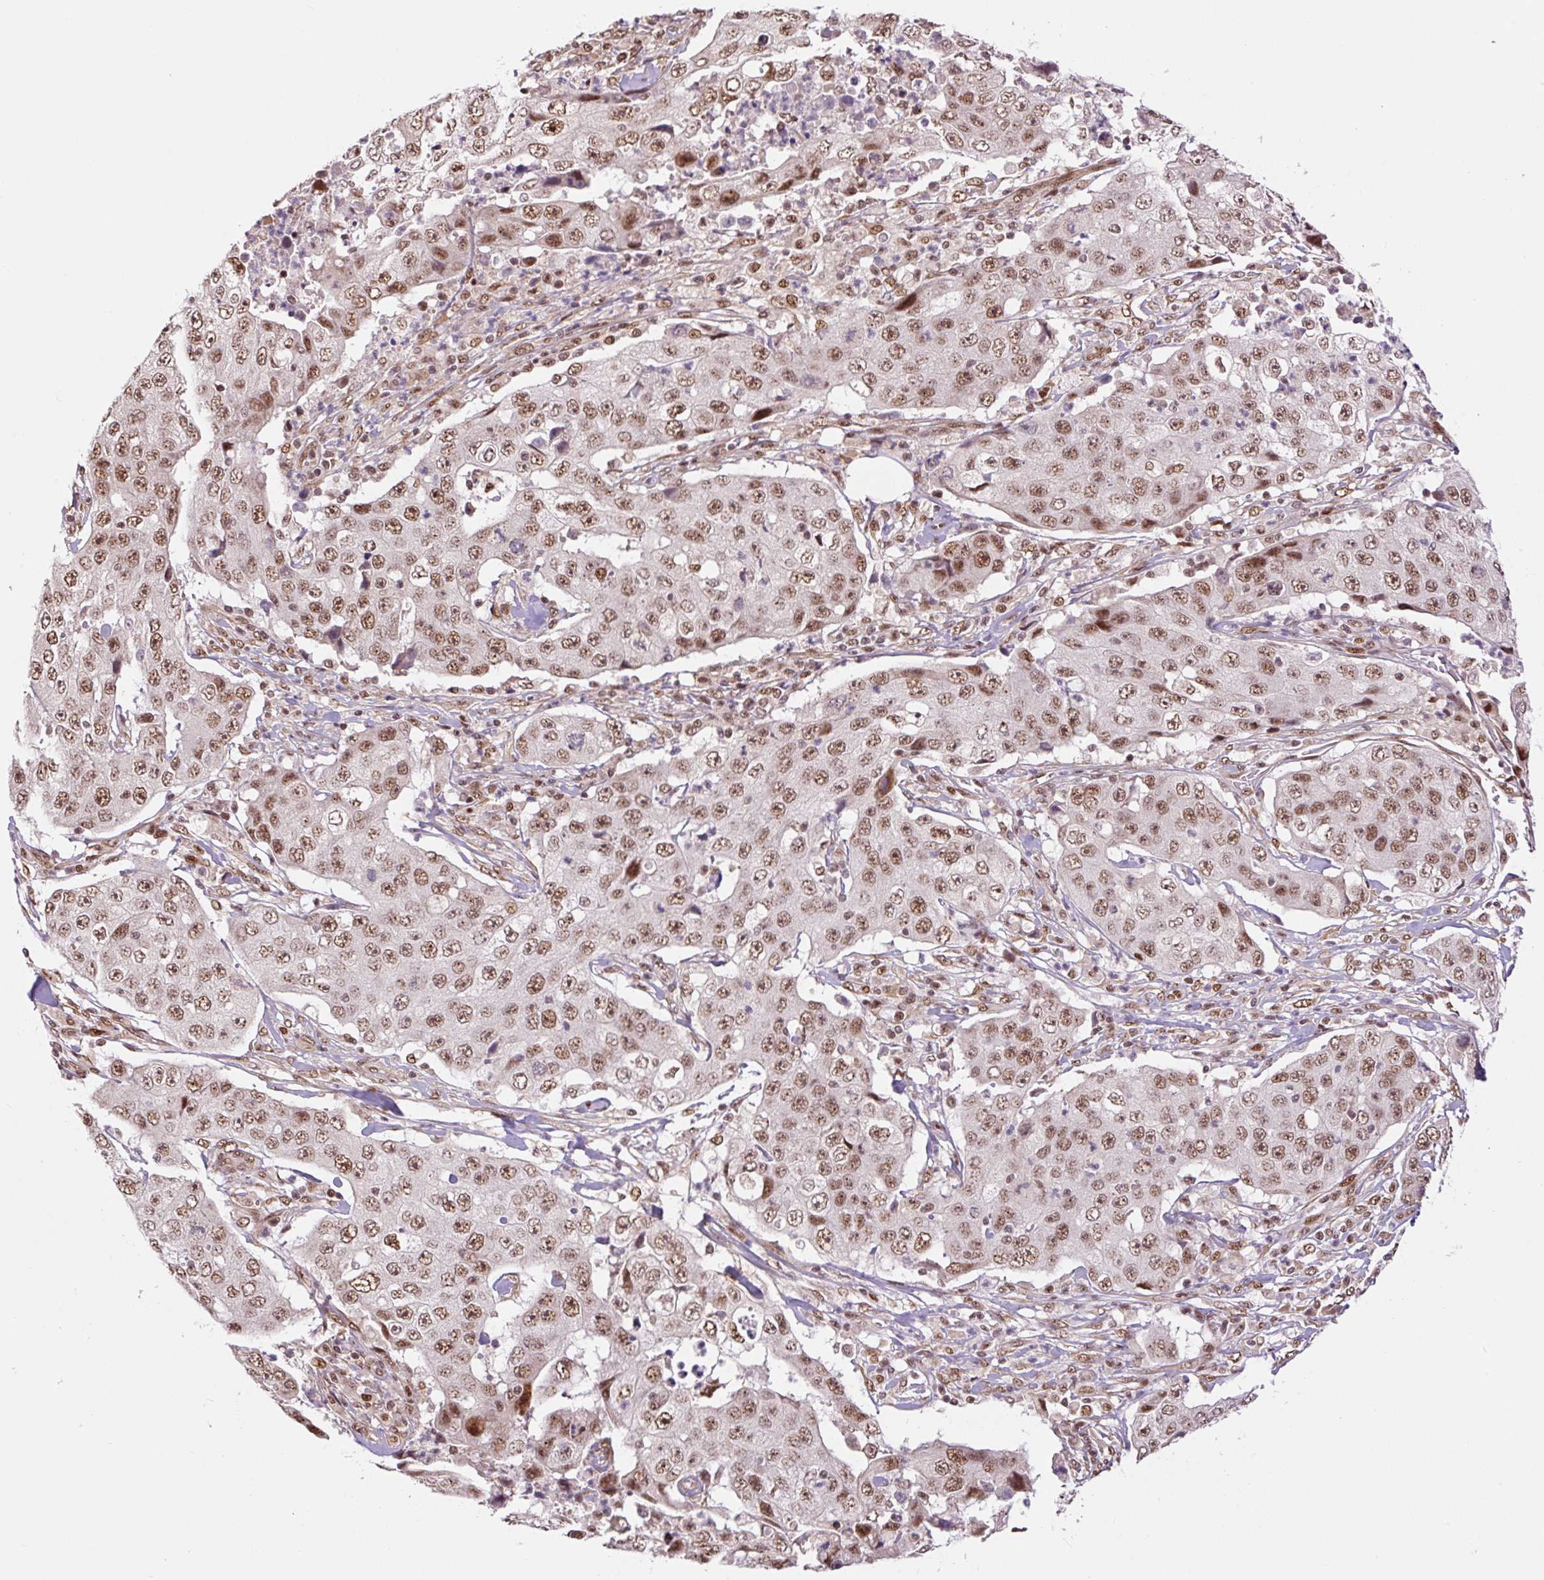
{"staining": {"intensity": "moderate", "quantity": ">75%", "location": "nuclear"}, "tissue": "lung cancer", "cell_type": "Tumor cells", "image_type": "cancer", "snomed": [{"axis": "morphology", "description": "Squamous cell carcinoma, NOS"}, {"axis": "topography", "description": "Lung"}], "caption": "A histopathology image of human lung cancer stained for a protein demonstrates moderate nuclear brown staining in tumor cells.", "gene": "INTS8", "patient": {"sex": "male", "age": 64}}